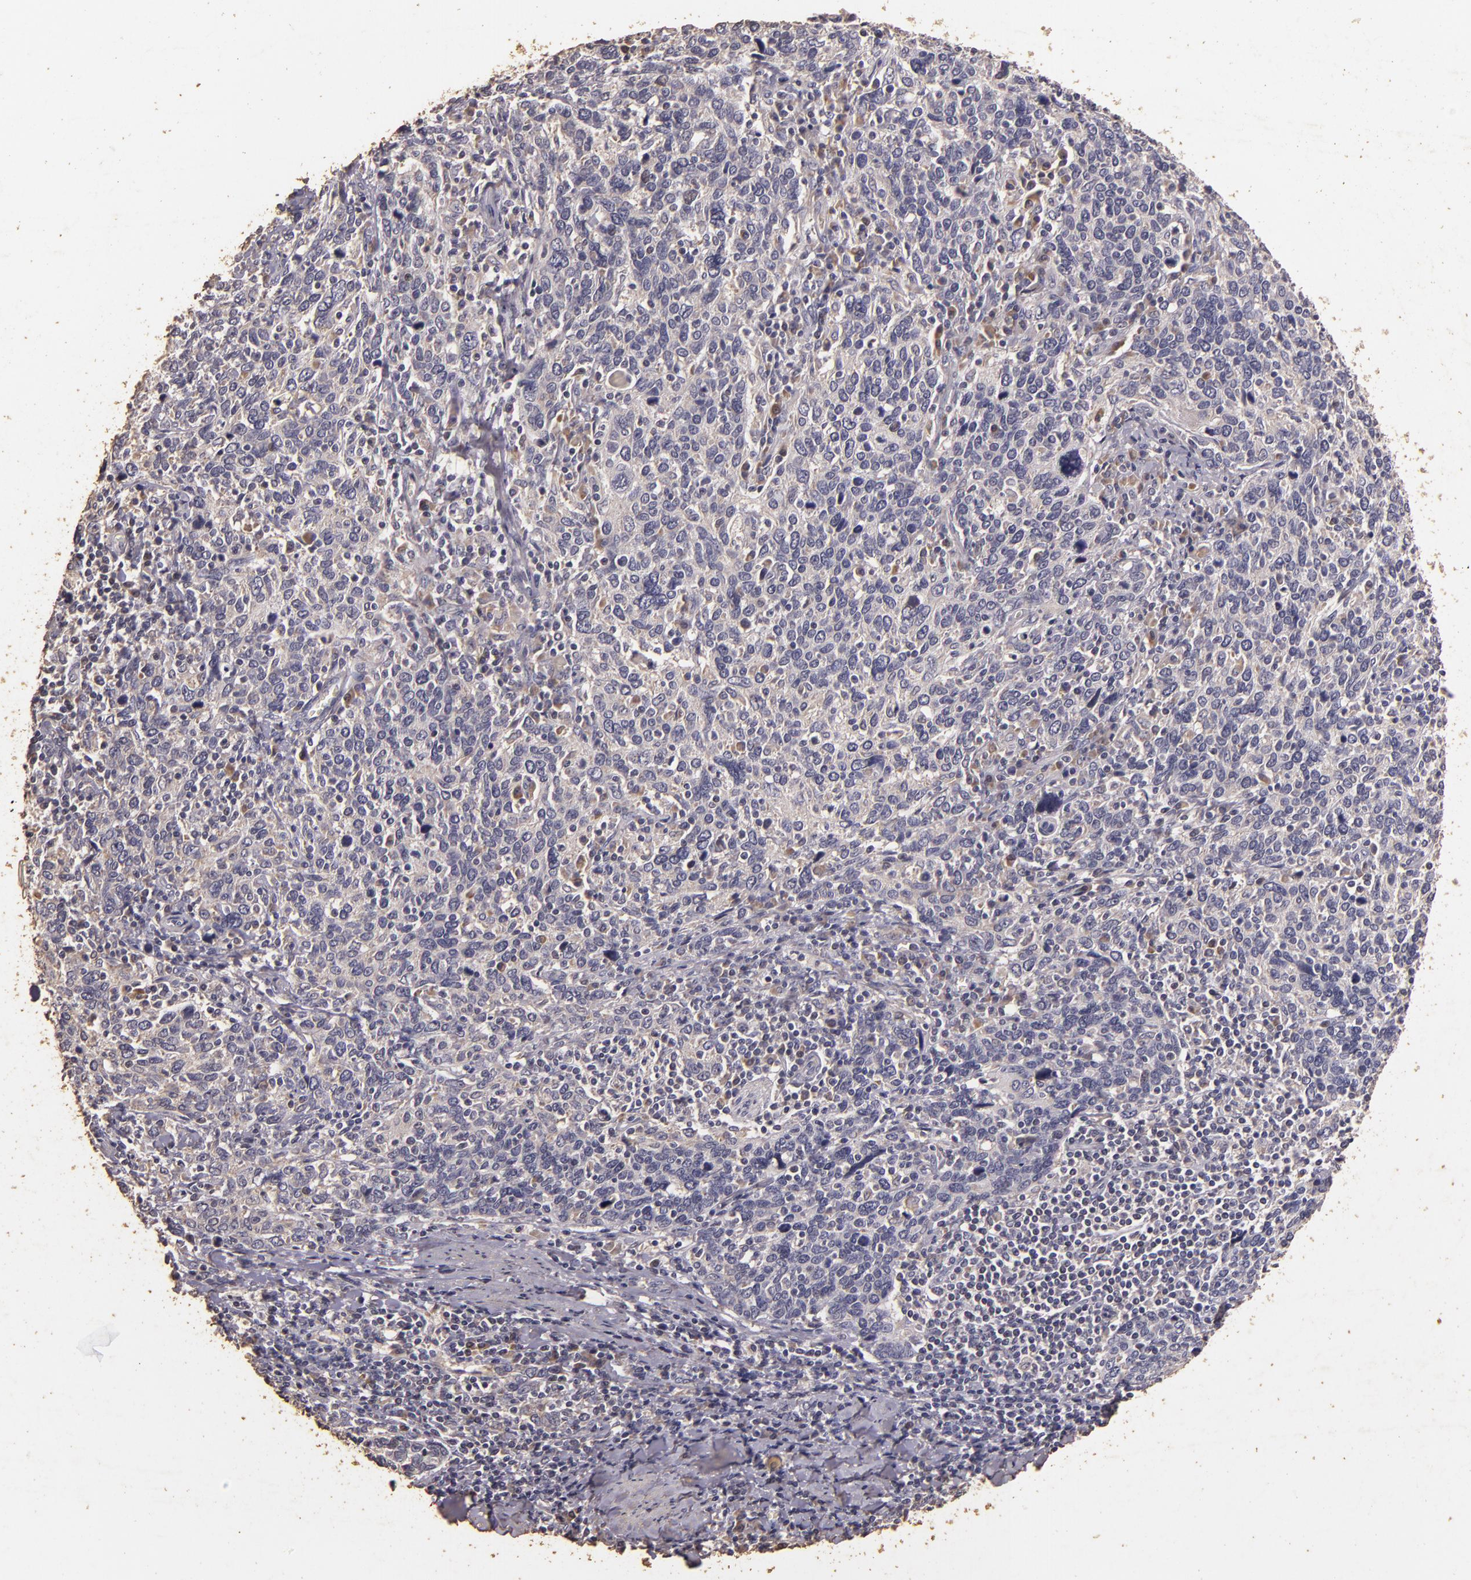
{"staining": {"intensity": "negative", "quantity": "none", "location": "none"}, "tissue": "cervical cancer", "cell_type": "Tumor cells", "image_type": "cancer", "snomed": [{"axis": "morphology", "description": "Squamous cell carcinoma, NOS"}, {"axis": "topography", "description": "Cervix"}], "caption": "Tumor cells show no significant protein expression in cervical cancer. (DAB IHC with hematoxylin counter stain).", "gene": "BCL2L13", "patient": {"sex": "female", "age": 41}}